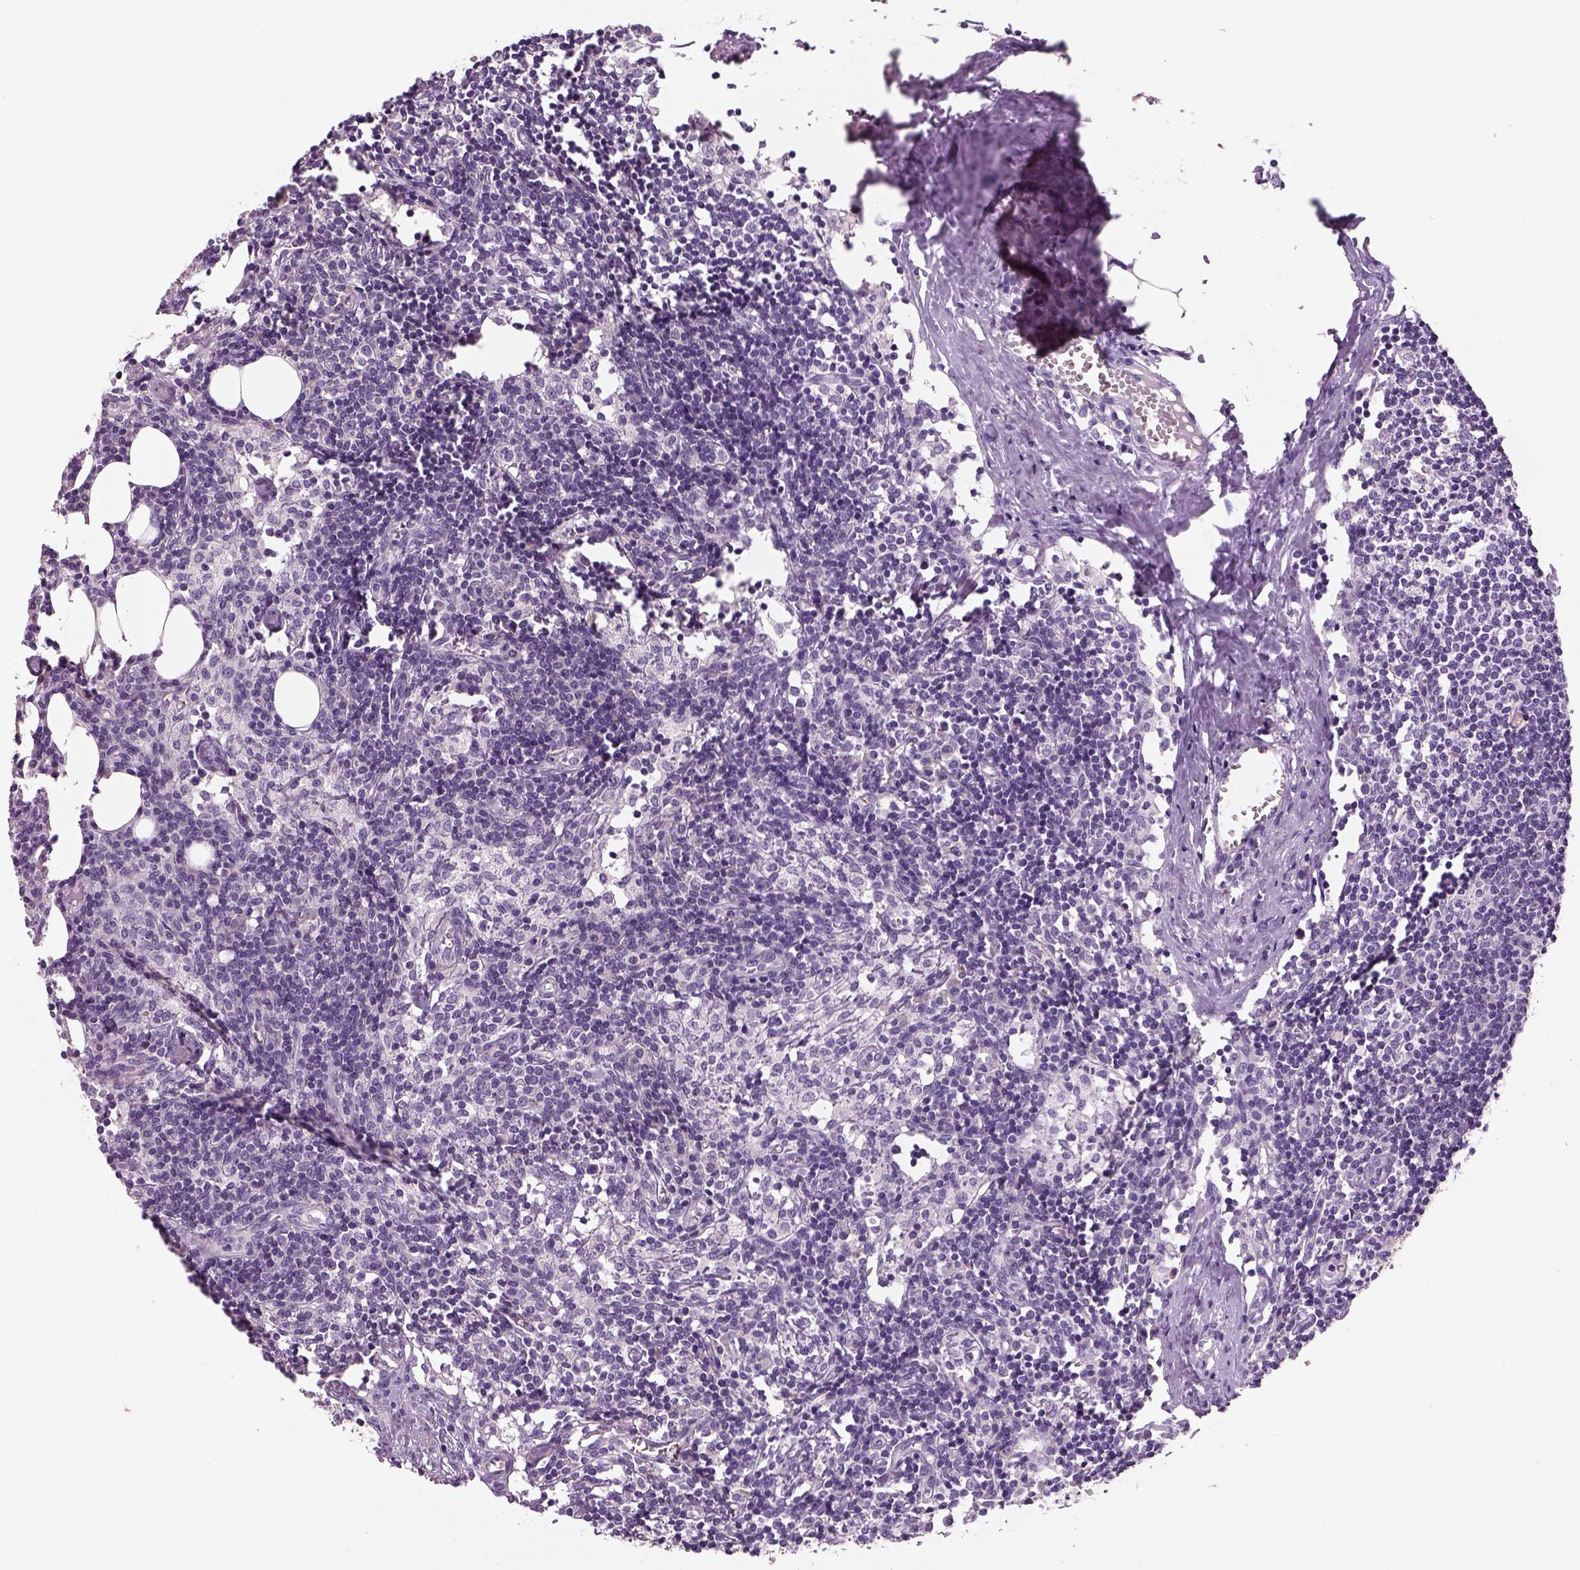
{"staining": {"intensity": "weak", "quantity": "<25%", "location": "cytoplasmic/membranous"}, "tissue": "lymph node", "cell_type": "Germinal center cells", "image_type": "normal", "snomed": [{"axis": "morphology", "description": "Normal tissue, NOS"}, {"axis": "topography", "description": "Lymph node"}], "caption": "This is a micrograph of IHC staining of benign lymph node, which shows no expression in germinal center cells. (Stains: DAB (3,3'-diaminobenzidine) immunohistochemistry (IHC) with hematoxylin counter stain, Microscopy: brightfield microscopy at high magnification).", "gene": "CHST14", "patient": {"sex": "female", "age": 52}}